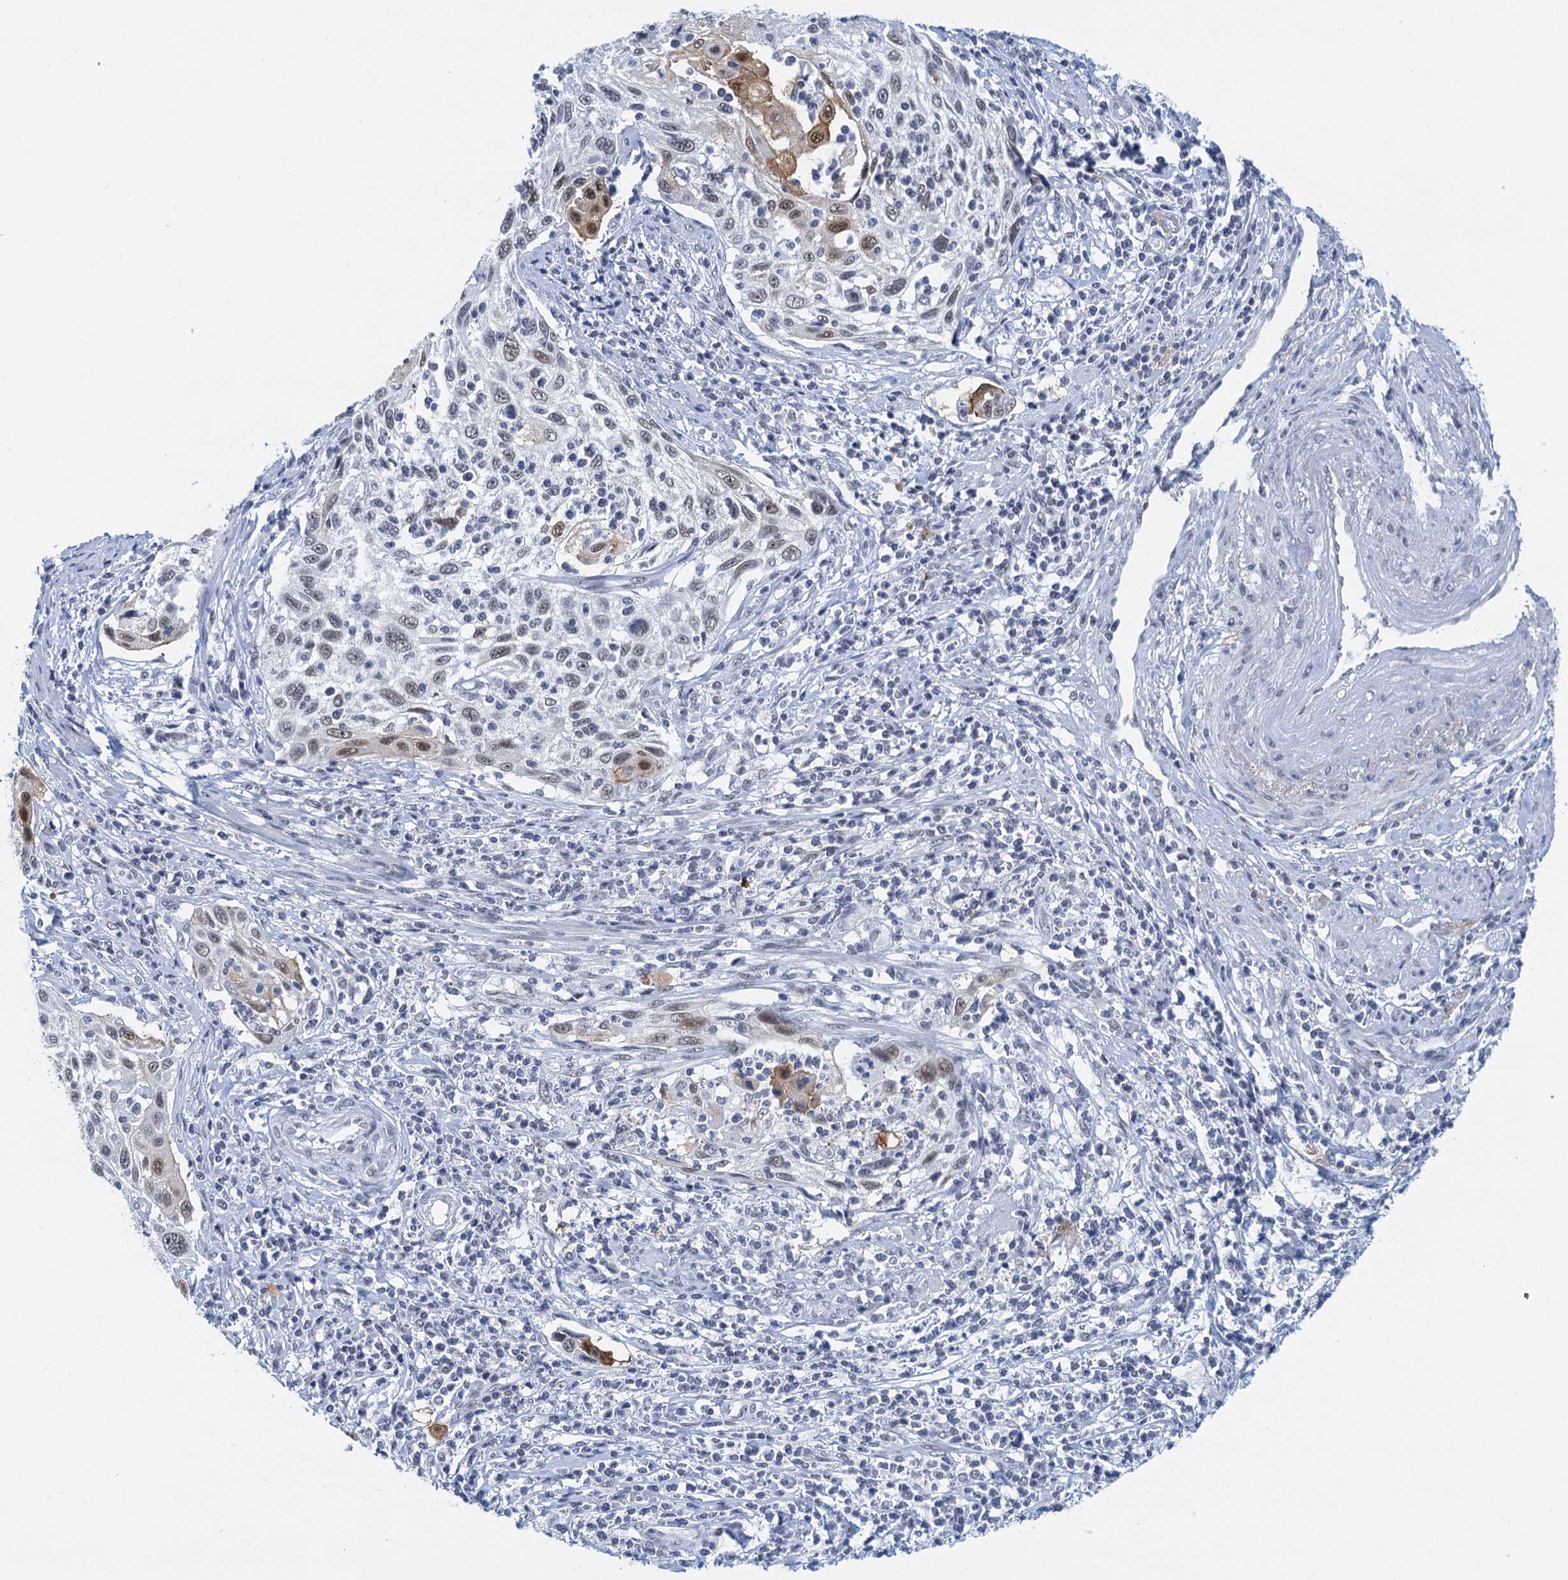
{"staining": {"intensity": "moderate", "quantity": "<25%", "location": "cytoplasmic/membranous,nuclear"}, "tissue": "cervical cancer", "cell_type": "Tumor cells", "image_type": "cancer", "snomed": [{"axis": "morphology", "description": "Squamous cell carcinoma, NOS"}, {"axis": "topography", "description": "Cervix"}], "caption": "Immunohistochemical staining of squamous cell carcinoma (cervical) demonstrates low levels of moderate cytoplasmic/membranous and nuclear protein expression in about <25% of tumor cells.", "gene": "EPS8L1", "patient": {"sex": "female", "age": 70}}